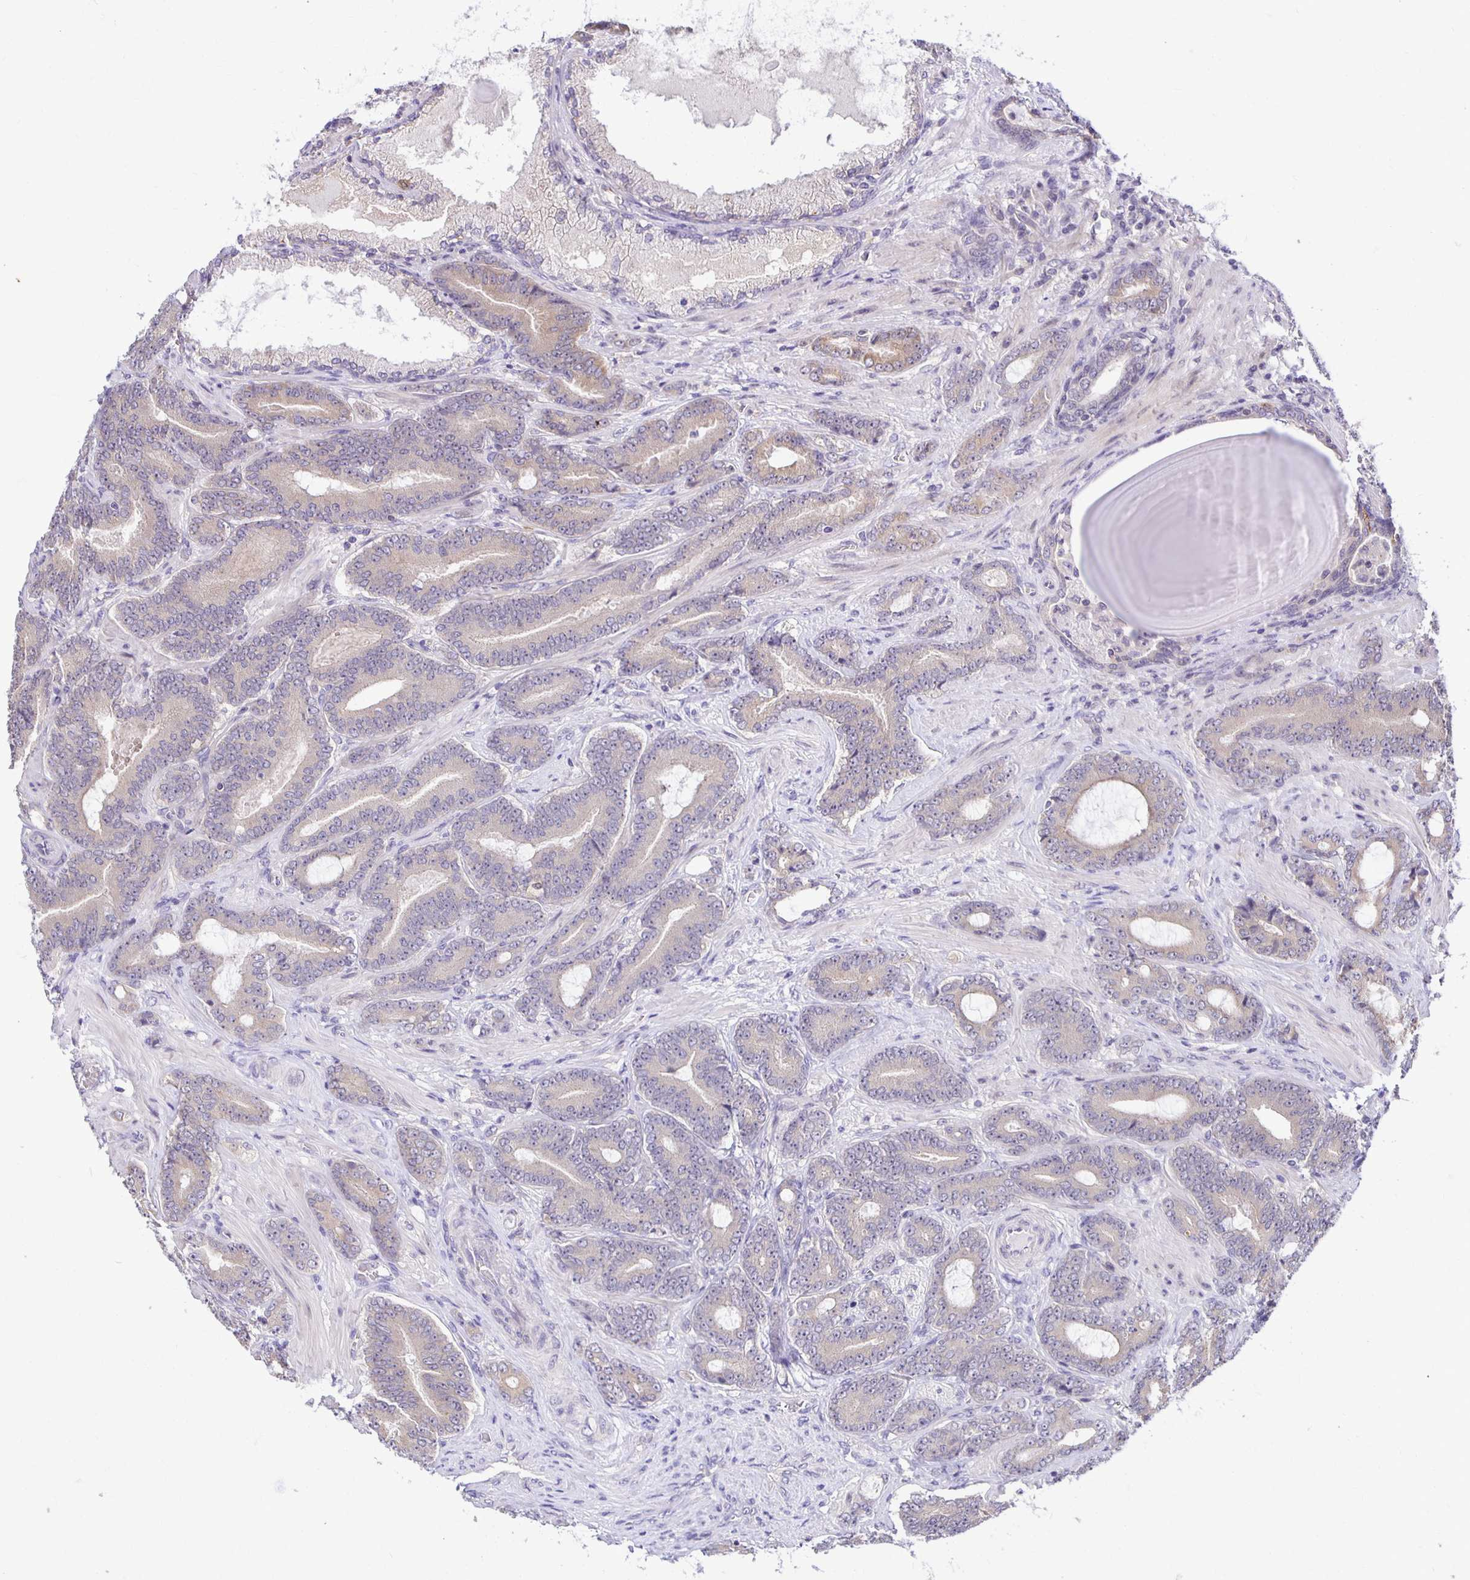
{"staining": {"intensity": "negative", "quantity": "none", "location": "none"}, "tissue": "prostate cancer", "cell_type": "Tumor cells", "image_type": "cancer", "snomed": [{"axis": "morphology", "description": "Adenocarcinoma, High grade"}, {"axis": "topography", "description": "Prostate"}], "caption": "Prostate cancer (high-grade adenocarcinoma) was stained to show a protein in brown. There is no significant expression in tumor cells.", "gene": "MIEN1", "patient": {"sex": "male", "age": 62}}